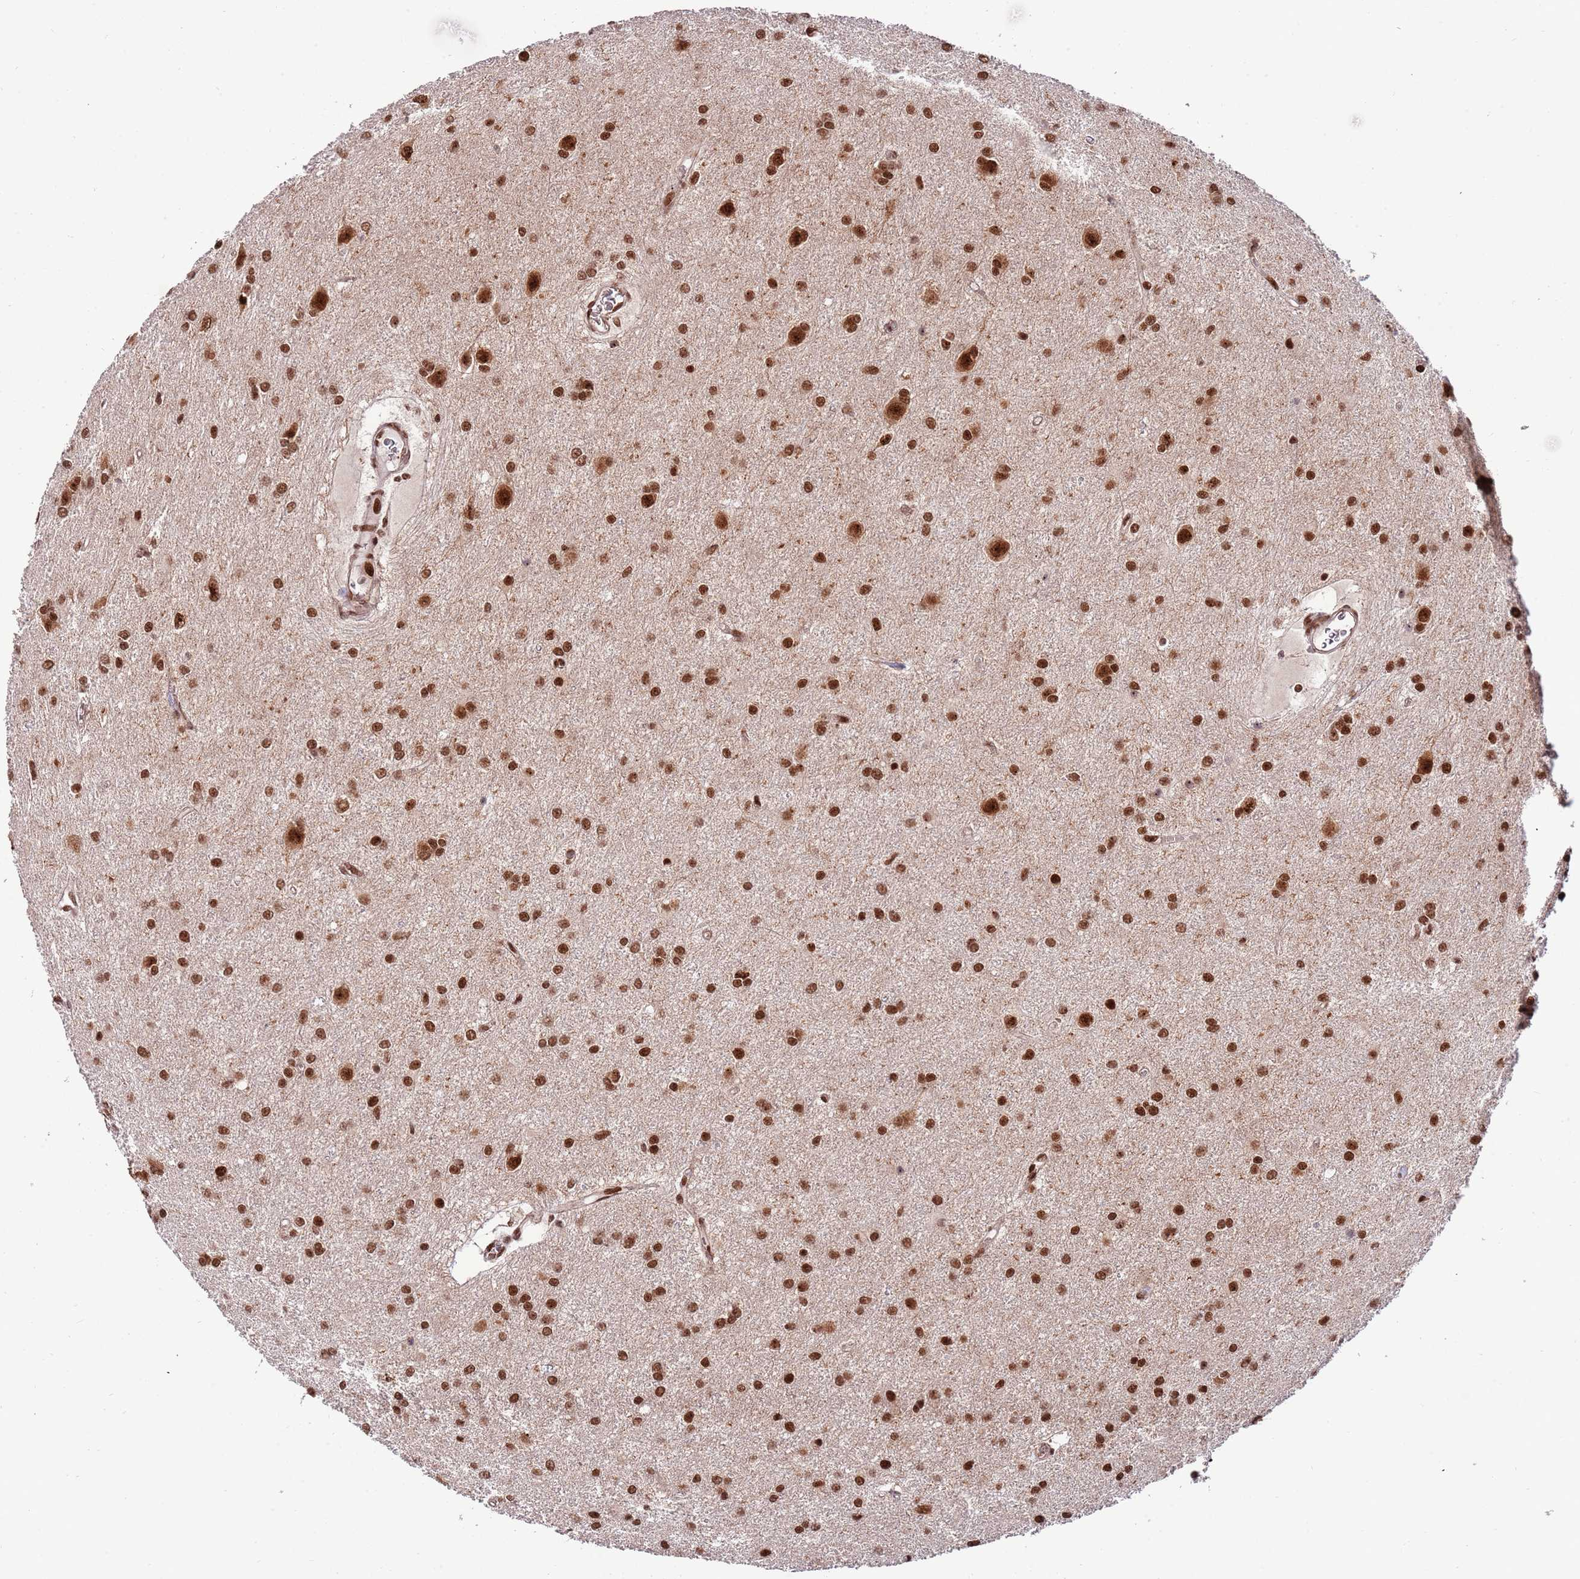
{"staining": {"intensity": "strong", "quantity": ">75%", "location": "nuclear"}, "tissue": "glioma", "cell_type": "Tumor cells", "image_type": "cancer", "snomed": [{"axis": "morphology", "description": "Glioma, malignant, High grade"}, {"axis": "topography", "description": "Brain"}], "caption": "Immunohistochemistry photomicrograph of human malignant glioma (high-grade) stained for a protein (brown), which reveals high levels of strong nuclear positivity in approximately >75% of tumor cells.", "gene": "RIF1", "patient": {"sex": "female", "age": 50}}